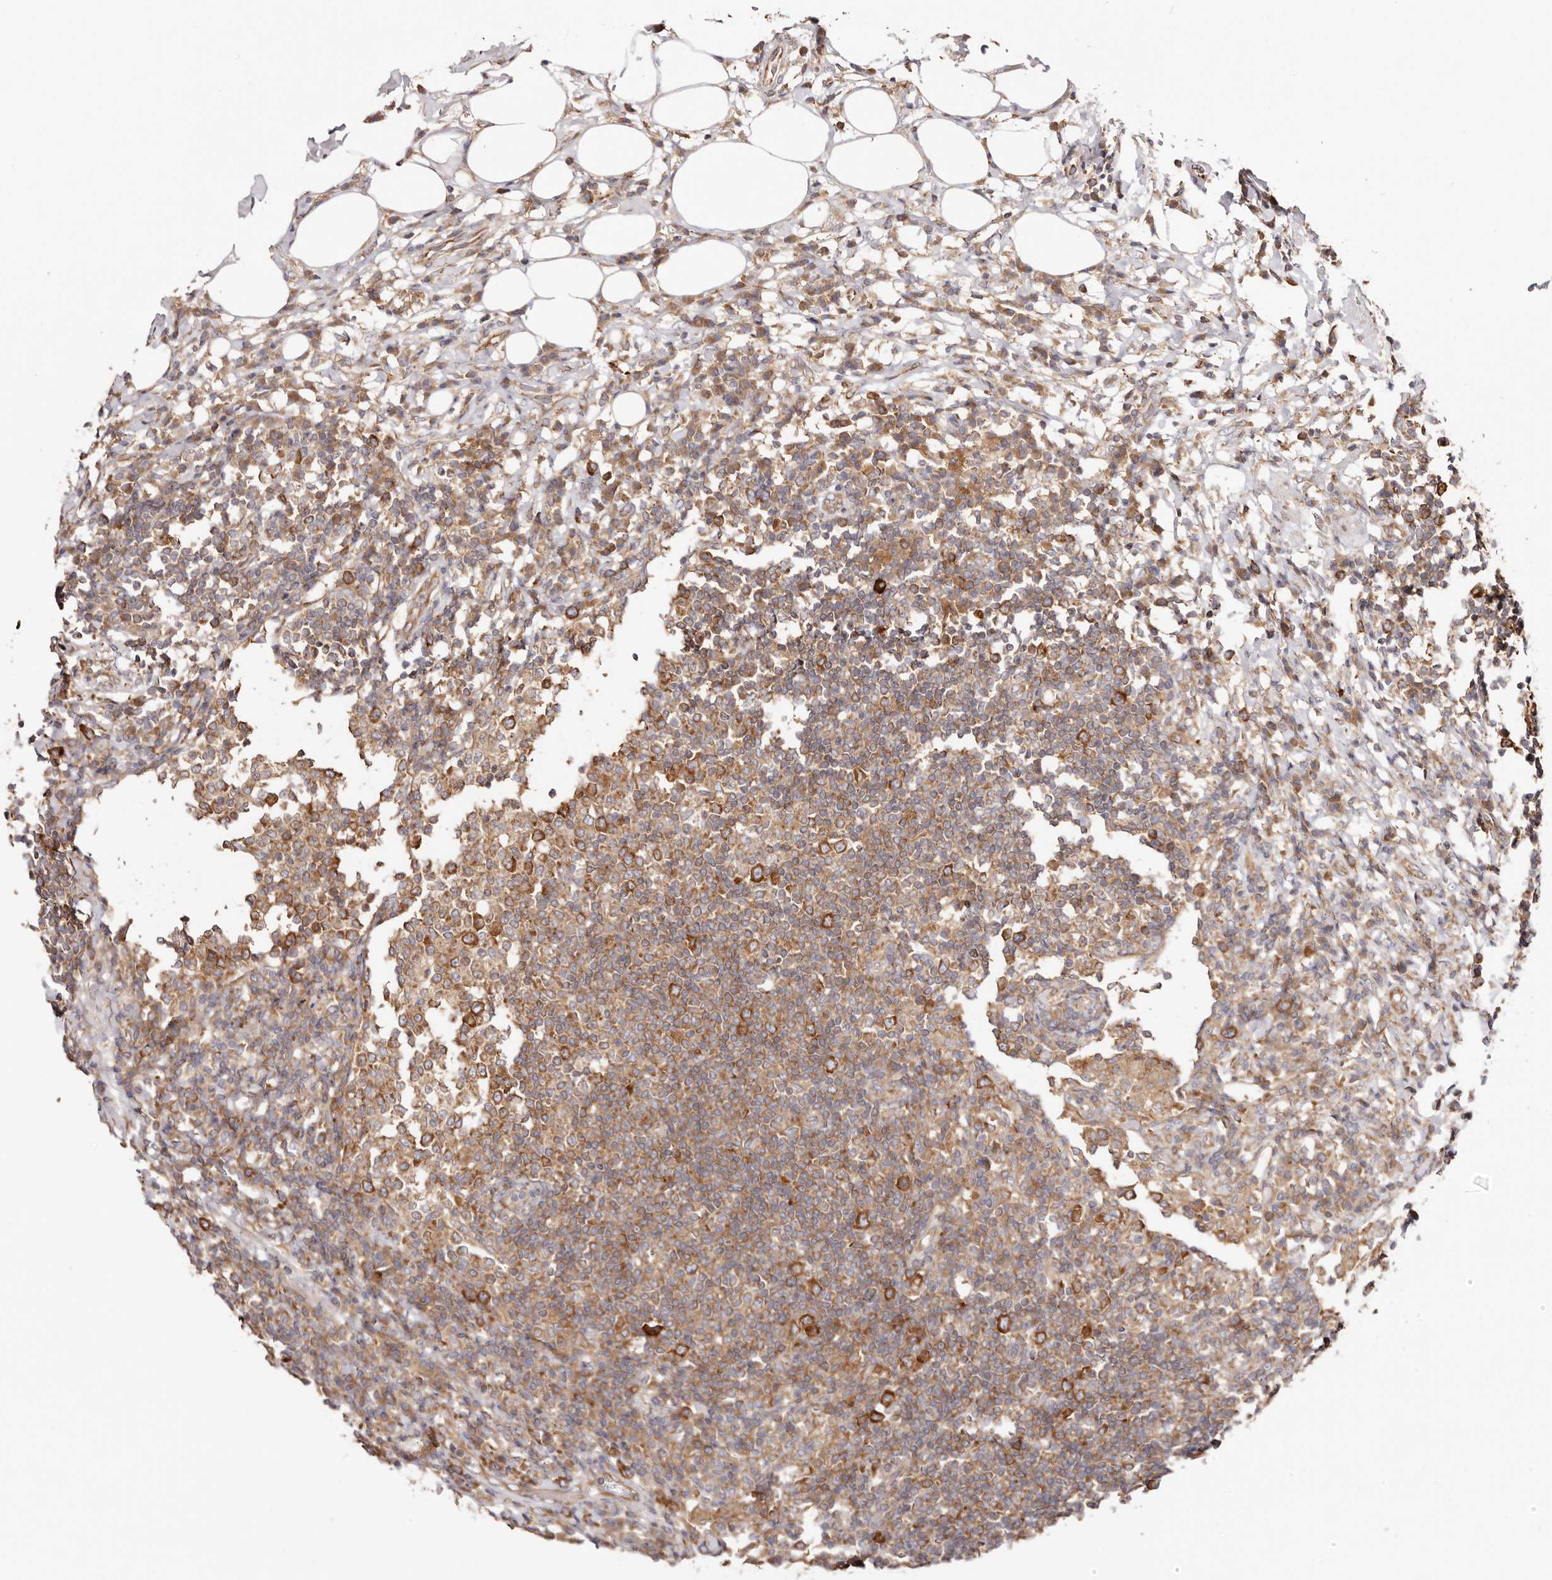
{"staining": {"intensity": "moderate", "quantity": ">75%", "location": "cytoplasmic/membranous"}, "tissue": "lymph node", "cell_type": "Non-germinal center cells", "image_type": "normal", "snomed": [{"axis": "morphology", "description": "Normal tissue, NOS"}, {"axis": "topography", "description": "Lymph node"}], "caption": "Protein analysis of normal lymph node displays moderate cytoplasmic/membranous positivity in about >75% of non-germinal center cells.", "gene": "GNA13", "patient": {"sex": "female", "age": 53}}